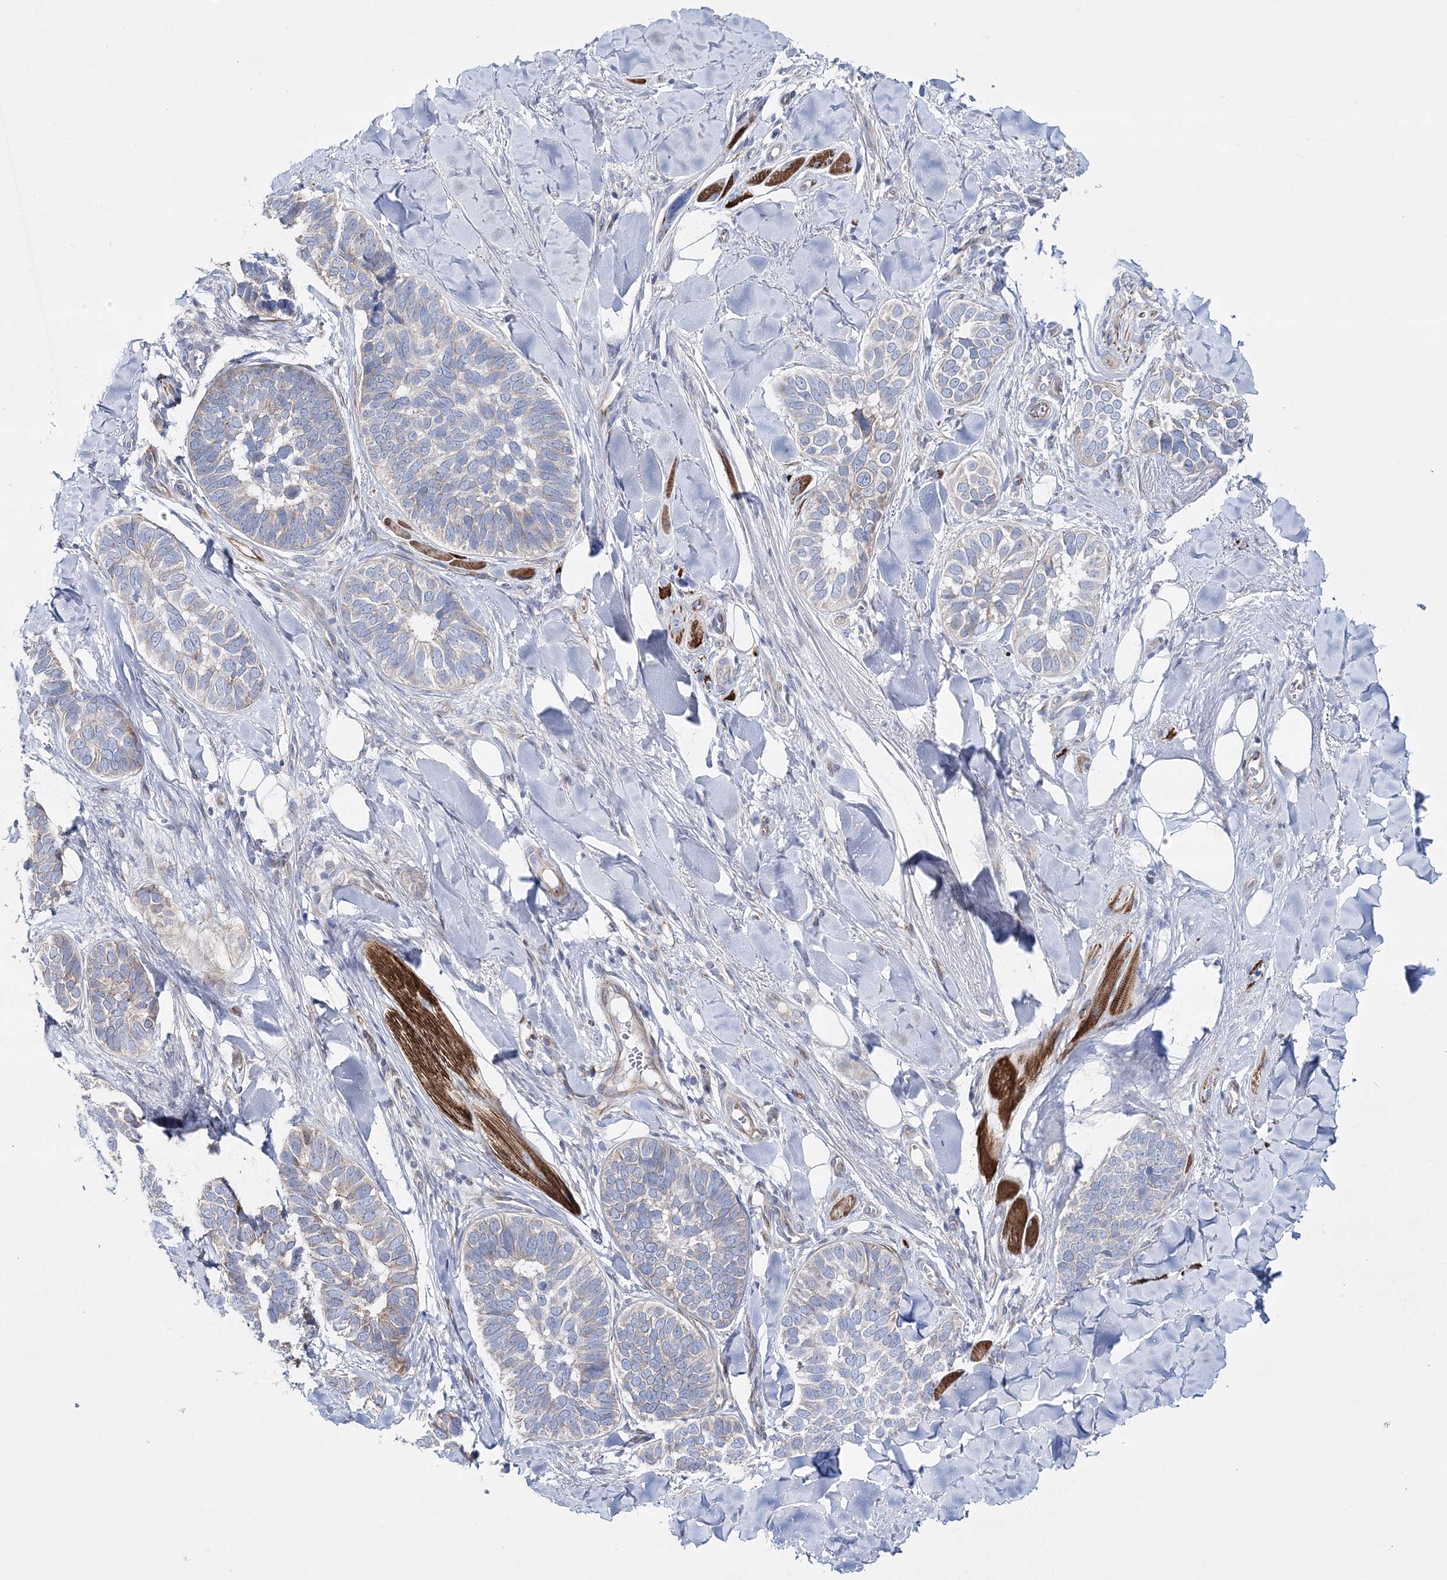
{"staining": {"intensity": "moderate", "quantity": "<25%", "location": "cytoplasmic/membranous"}, "tissue": "skin cancer", "cell_type": "Tumor cells", "image_type": "cancer", "snomed": [{"axis": "morphology", "description": "Basal cell carcinoma"}, {"axis": "topography", "description": "Skin"}], "caption": "Tumor cells display moderate cytoplasmic/membranous expression in approximately <25% of cells in skin basal cell carcinoma. The staining was performed using DAB (3,3'-diaminobenzidine) to visualize the protein expression in brown, while the nuclei were stained in blue with hematoxylin (Magnification: 20x).", "gene": "ARHGAP32", "patient": {"sex": "male", "age": 62}}